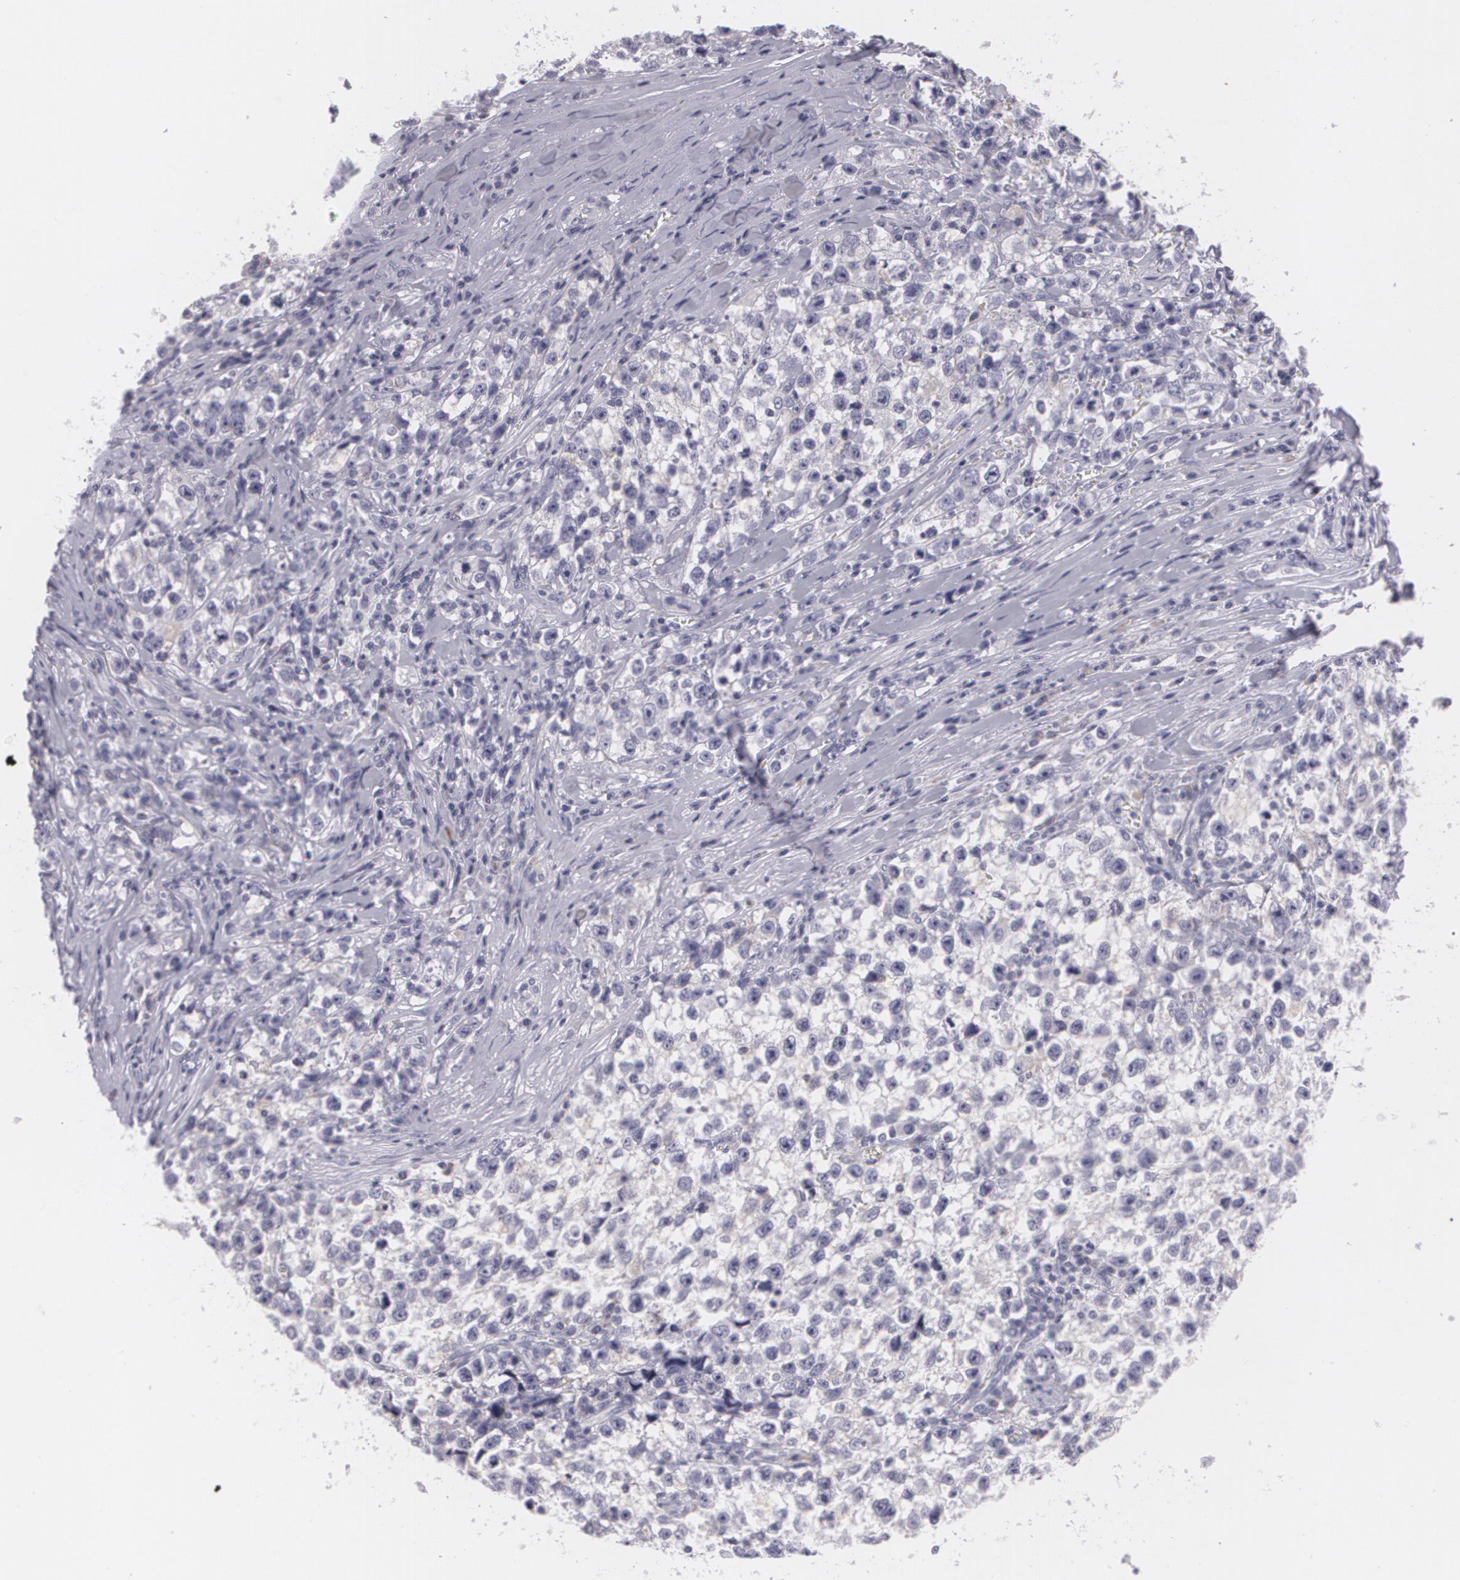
{"staining": {"intensity": "negative", "quantity": "none", "location": "none"}, "tissue": "testis cancer", "cell_type": "Tumor cells", "image_type": "cancer", "snomed": [{"axis": "morphology", "description": "Seminoma, NOS"}, {"axis": "morphology", "description": "Carcinoma, Embryonal, NOS"}, {"axis": "topography", "description": "Testis"}], "caption": "Immunohistochemistry (IHC) histopathology image of neoplastic tissue: testis seminoma stained with DAB (3,3'-diaminobenzidine) reveals no significant protein expression in tumor cells.", "gene": "MAP2", "patient": {"sex": "male", "age": 30}}